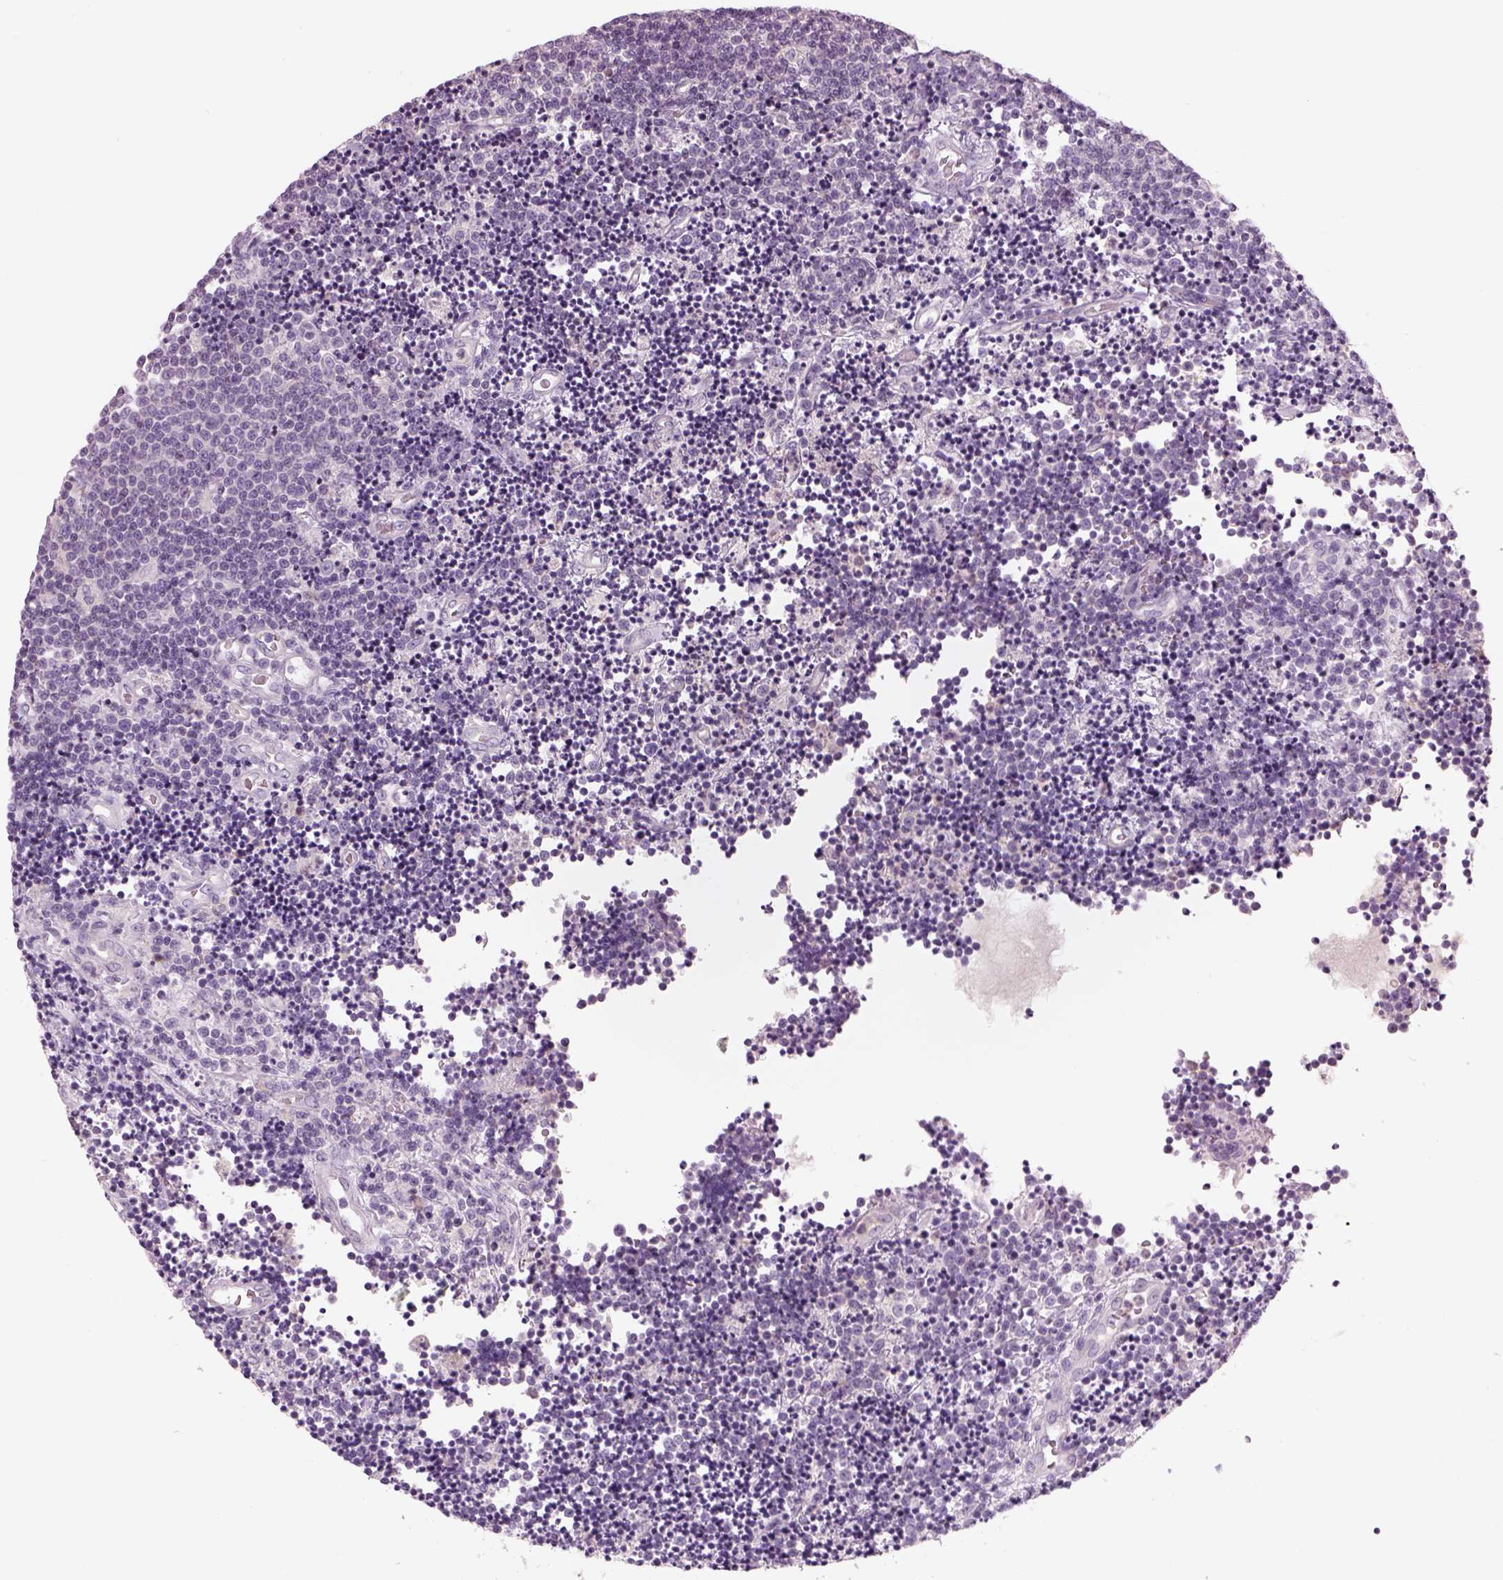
{"staining": {"intensity": "negative", "quantity": "none", "location": "none"}, "tissue": "lymphoma", "cell_type": "Tumor cells", "image_type": "cancer", "snomed": [{"axis": "morphology", "description": "Malignant lymphoma, non-Hodgkin's type, Low grade"}, {"axis": "topography", "description": "Brain"}], "caption": "Immunohistochemistry micrograph of neoplastic tissue: malignant lymphoma, non-Hodgkin's type (low-grade) stained with DAB displays no significant protein expression in tumor cells.", "gene": "SLC1A7", "patient": {"sex": "female", "age": 66}}